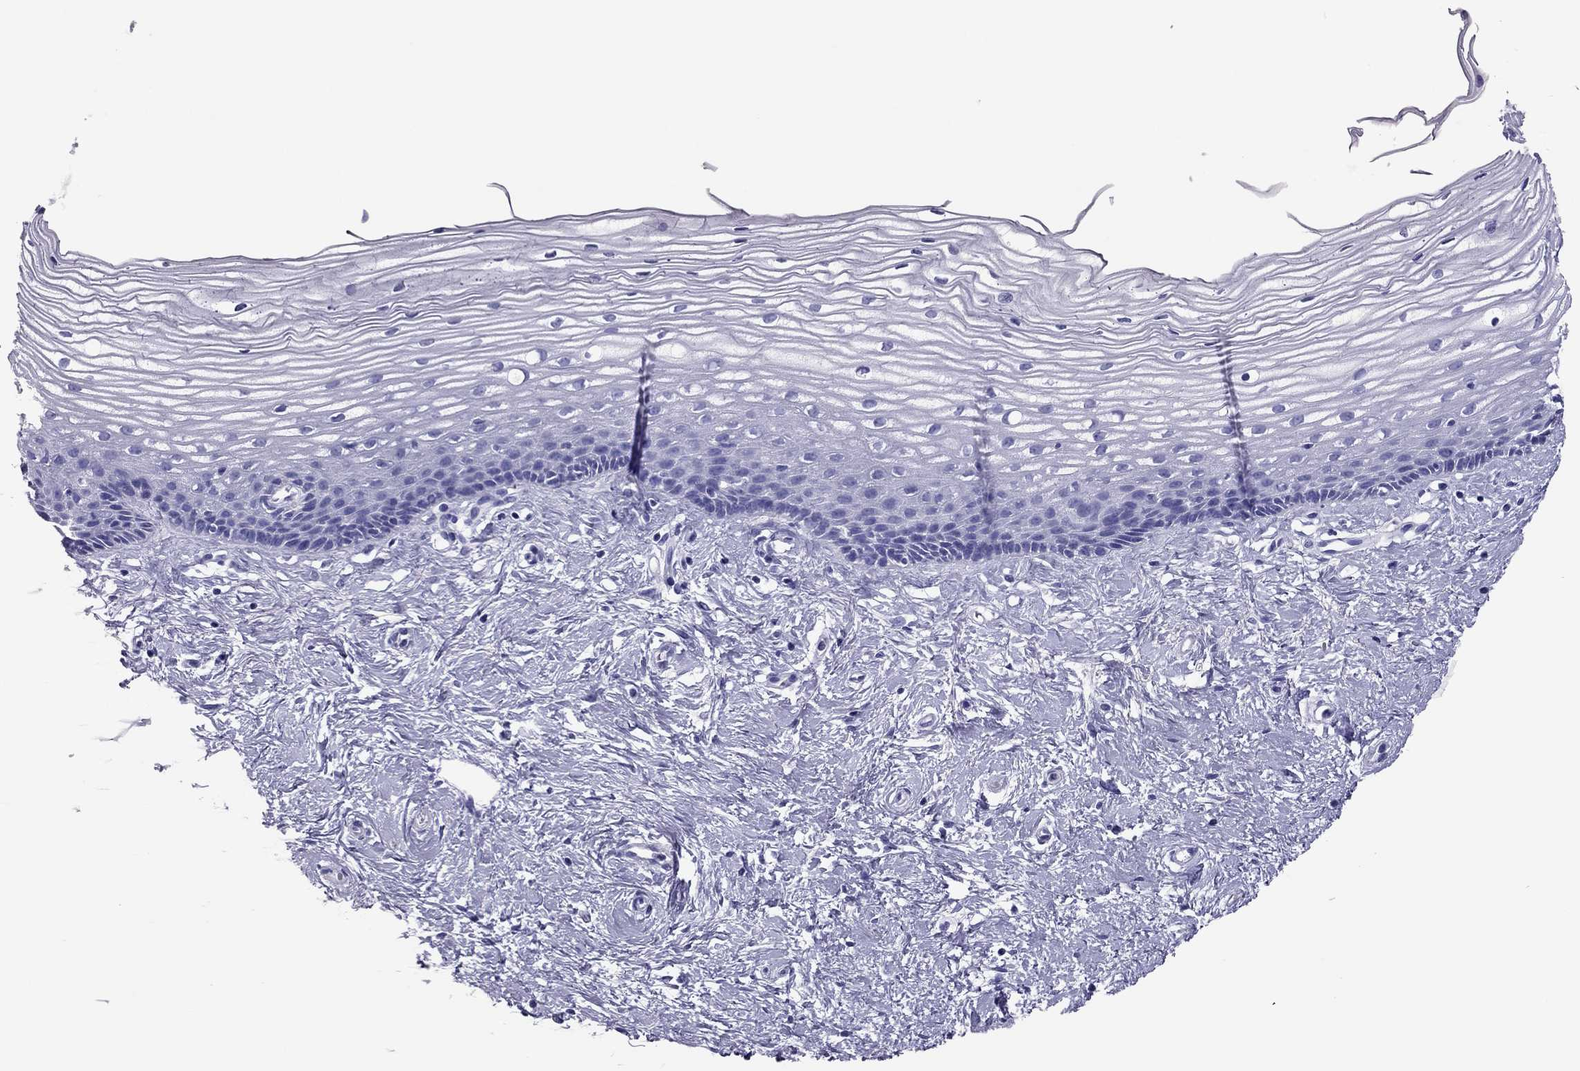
{"staining": {"intensity": "negative", "quantity": "none", "location": "none"}, "tissue": "cervix", "cell_type": "Glandular cells", "image_type": "normal", "snomed": [{"axis": "morphology", "description": "Normal tissue, NOS"}, {"axis": "topography", "description": "Cervix"}], "caption": "Glandular cells are negative for brown protein staining in benign cervix. The staining was performed using DAB (3,3'-diaminobenzidine) to visualize the protein expression in brown, while the nuclei were stained in blue with hematoxylin (Magnification: 20x).", "gene": "PDE6A", "patient": {"sex": "female", "age": 40}}